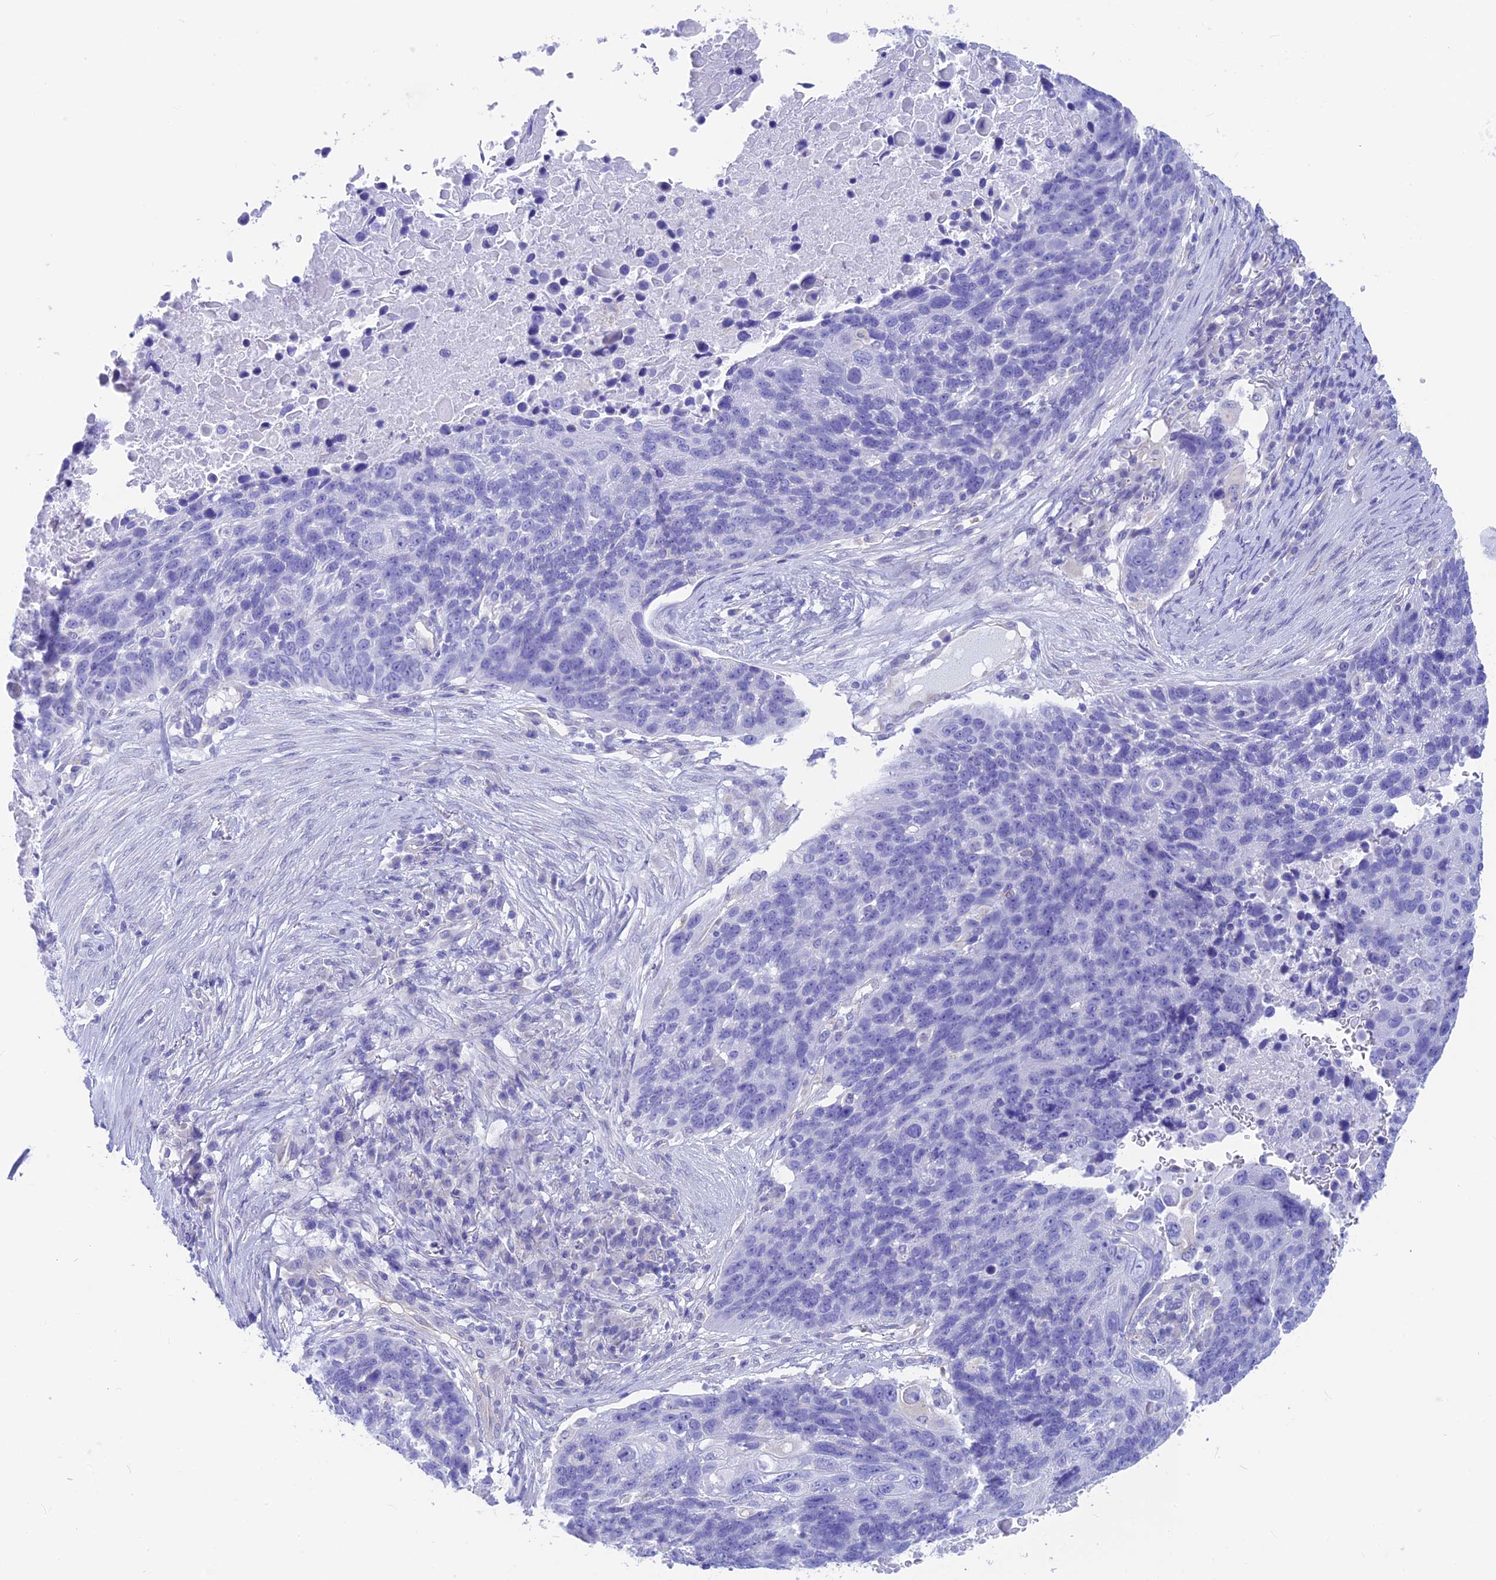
{"staining": {"intensity": "negative", "quantity": "none", "location": "none"}, "tissue": "lung cancer", "cell_type": "Tumor cells", "image_type": "cancer", "snomed": [{"axis": "morphology", "description": "Normal tissue, NOS"}, {"axis": "morphology", "description": "Squamous cell carcinoma, NOS"}, {"axis": "topography", "description": "Lymph node"}, {"axis": "topography", "description": "Lung"}], "caption": "This is an immunohistochemistry photomicrograph of human lung squamous cell carcinoma. There is no staining in tumor cells.", "gene": "GNGT2", "patient": {"sex": "male", "age": 66}}